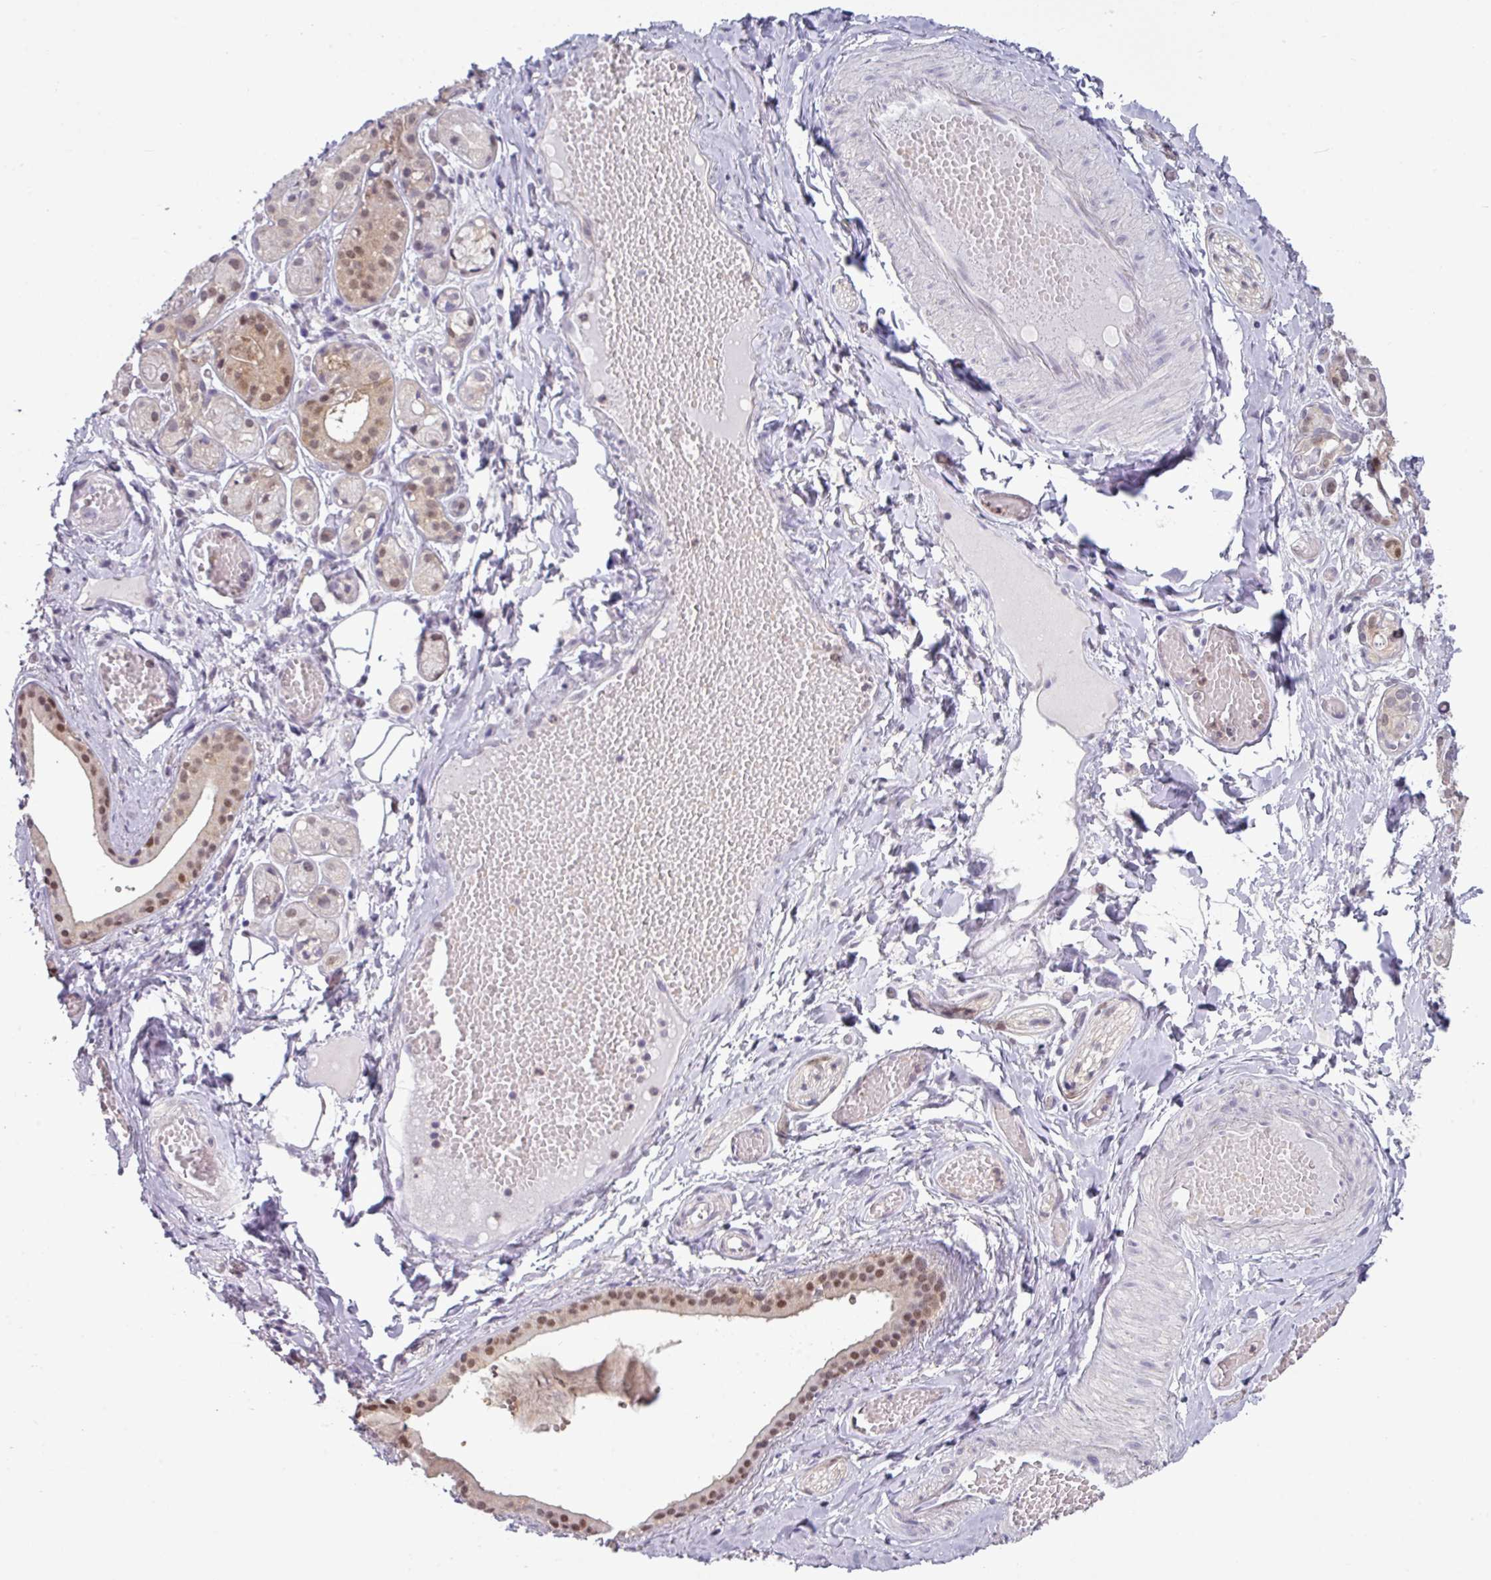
{"staining": {"intensity": "moderate", "quantity": "25%-75%", "location": "cytoplasmic/membranous,nuclear"}, "tissue": "salivary gland", "cell_type": "Glandular cells", "image_type": "normal", "snomed": [{"axis": "morphology", "description": "Normal tissue, NOS"}, {"axis": "topography", "description": "Salivary gland"}], "caption": "An image showing moderate cytoplasmic/membranous,nuclear staining in approximately 25%-75% of glandular cells in normal salivary gland, as visualized by brown immunohistochemical staining.", "gene": "TTLL12", "patient": {"sex": "male", "age": 82}}